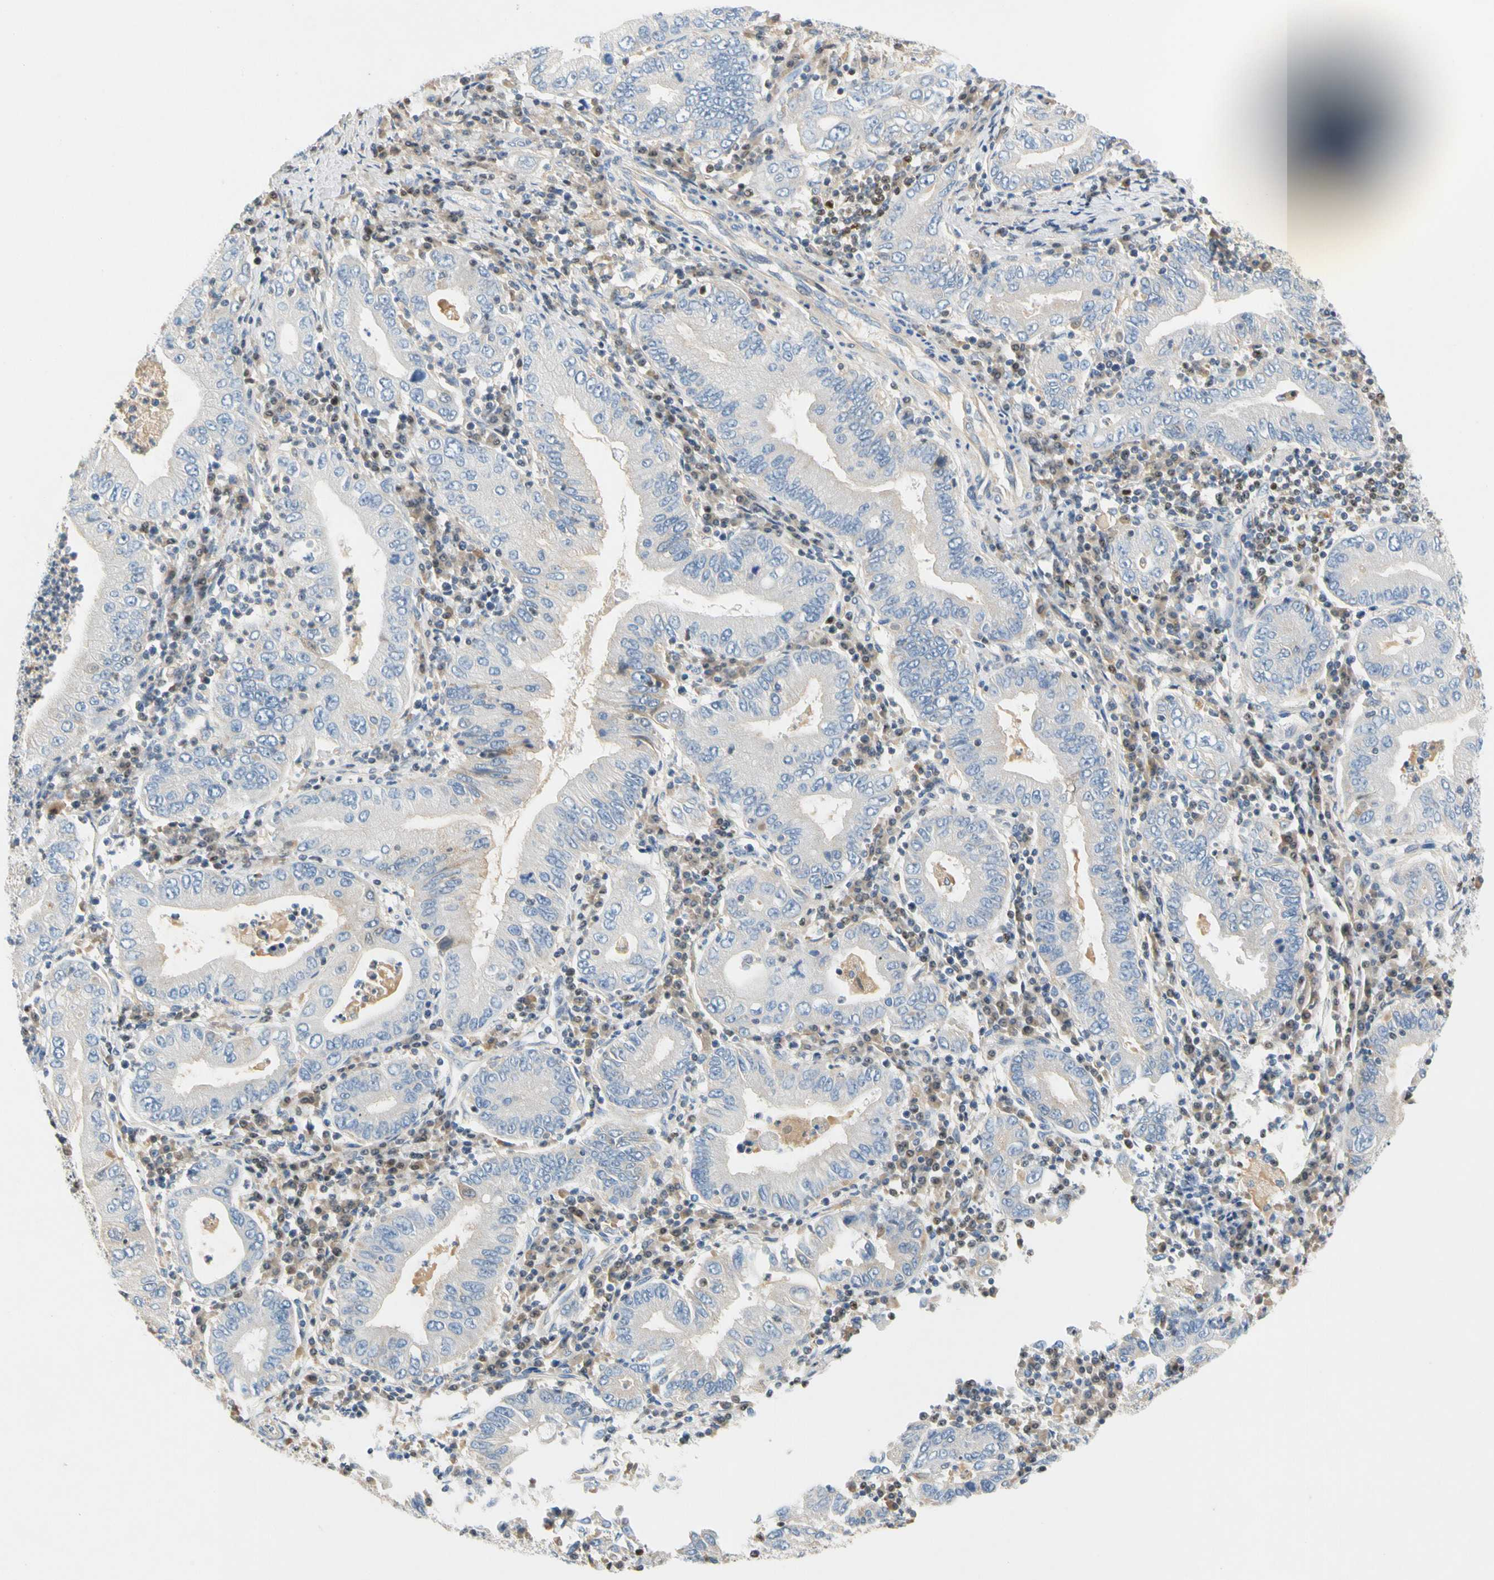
{"staining": {"intensity": "weak", "quantity": "<25%", "location": "cytoplasmic/membranous"}, "tissue": "stomach cancer", "cell_type": "Tumor cells", "image_type": "cancer", "snomed": [{"axis": "morphology", "description": "Normal tissue, NOS"}, {"axis": "morphology", "description": "Adenocarcinoma, NOS"}, {"axis": "topography", "description": "Esophagus"}, {"axis": "topography", "description": "Stomach, upper"}, {"axis": "topography", "description": "Peripheral nerve tissue"}], "caption": "The immunohistochemistry photomicrograph has no significant expression in tumor cells of adenocarcinoma (stomach) tissue. (Immunohistochemistry, brightfield microscopy, high magnification).", "gene": "SP140", "patient": {"sex": "male", "age": 62}}